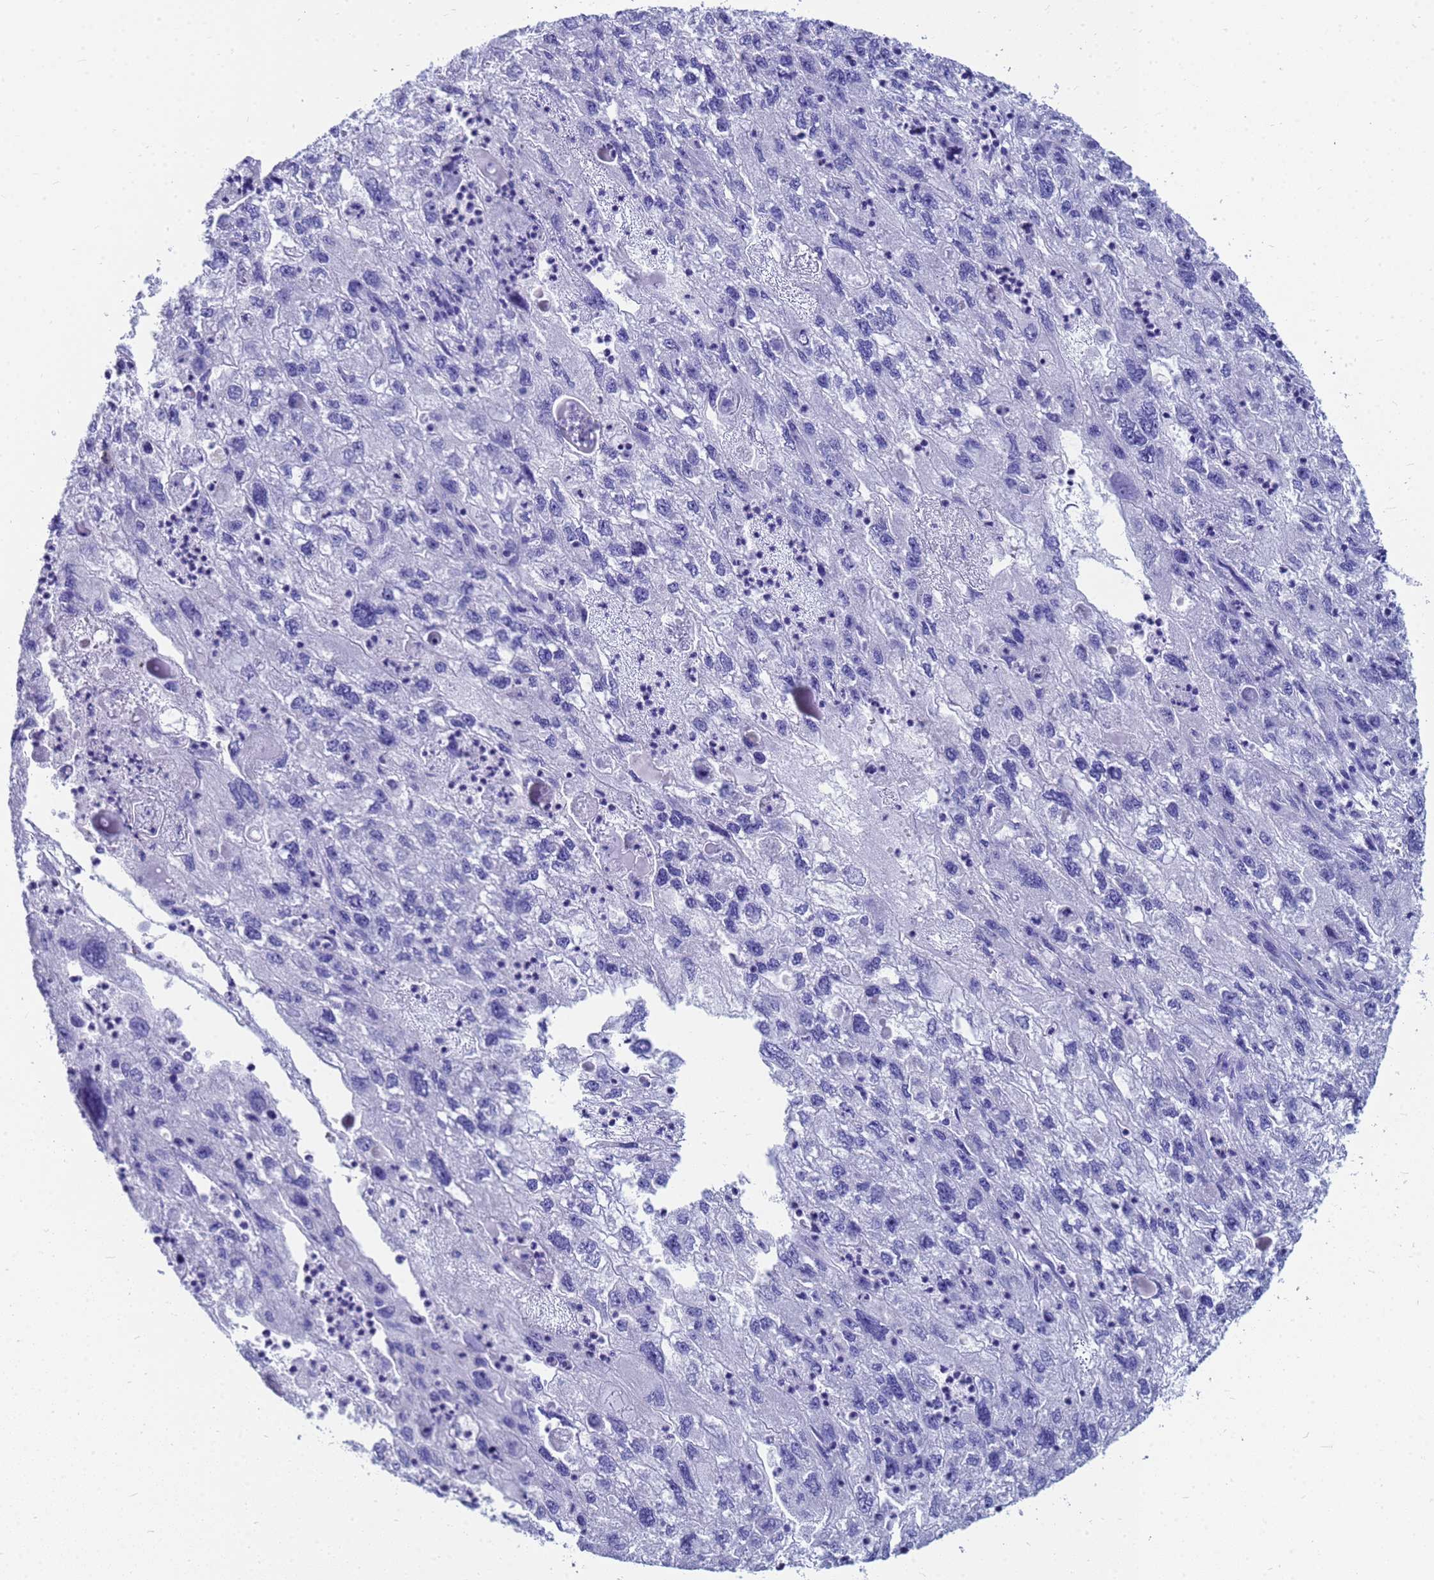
{"staining": {"intensity": "negative", "quantity": "none", "location": "none"}, "tissue": "endometrial cancer", "cell_type": "Tumor cells", "image_type": "cancer", "snomed": [{"axis": "morphology", "description": "Adenocarcinoma, NOS"}, {"axis": "topography", "description": "Endometrium"}], "caption": "This is a histopathology image of IHC staining of endometrial cancer, which shows no positivity in tumor cells.", "gene": "CKB", "patient": {"sex": "female", "age": 49}}